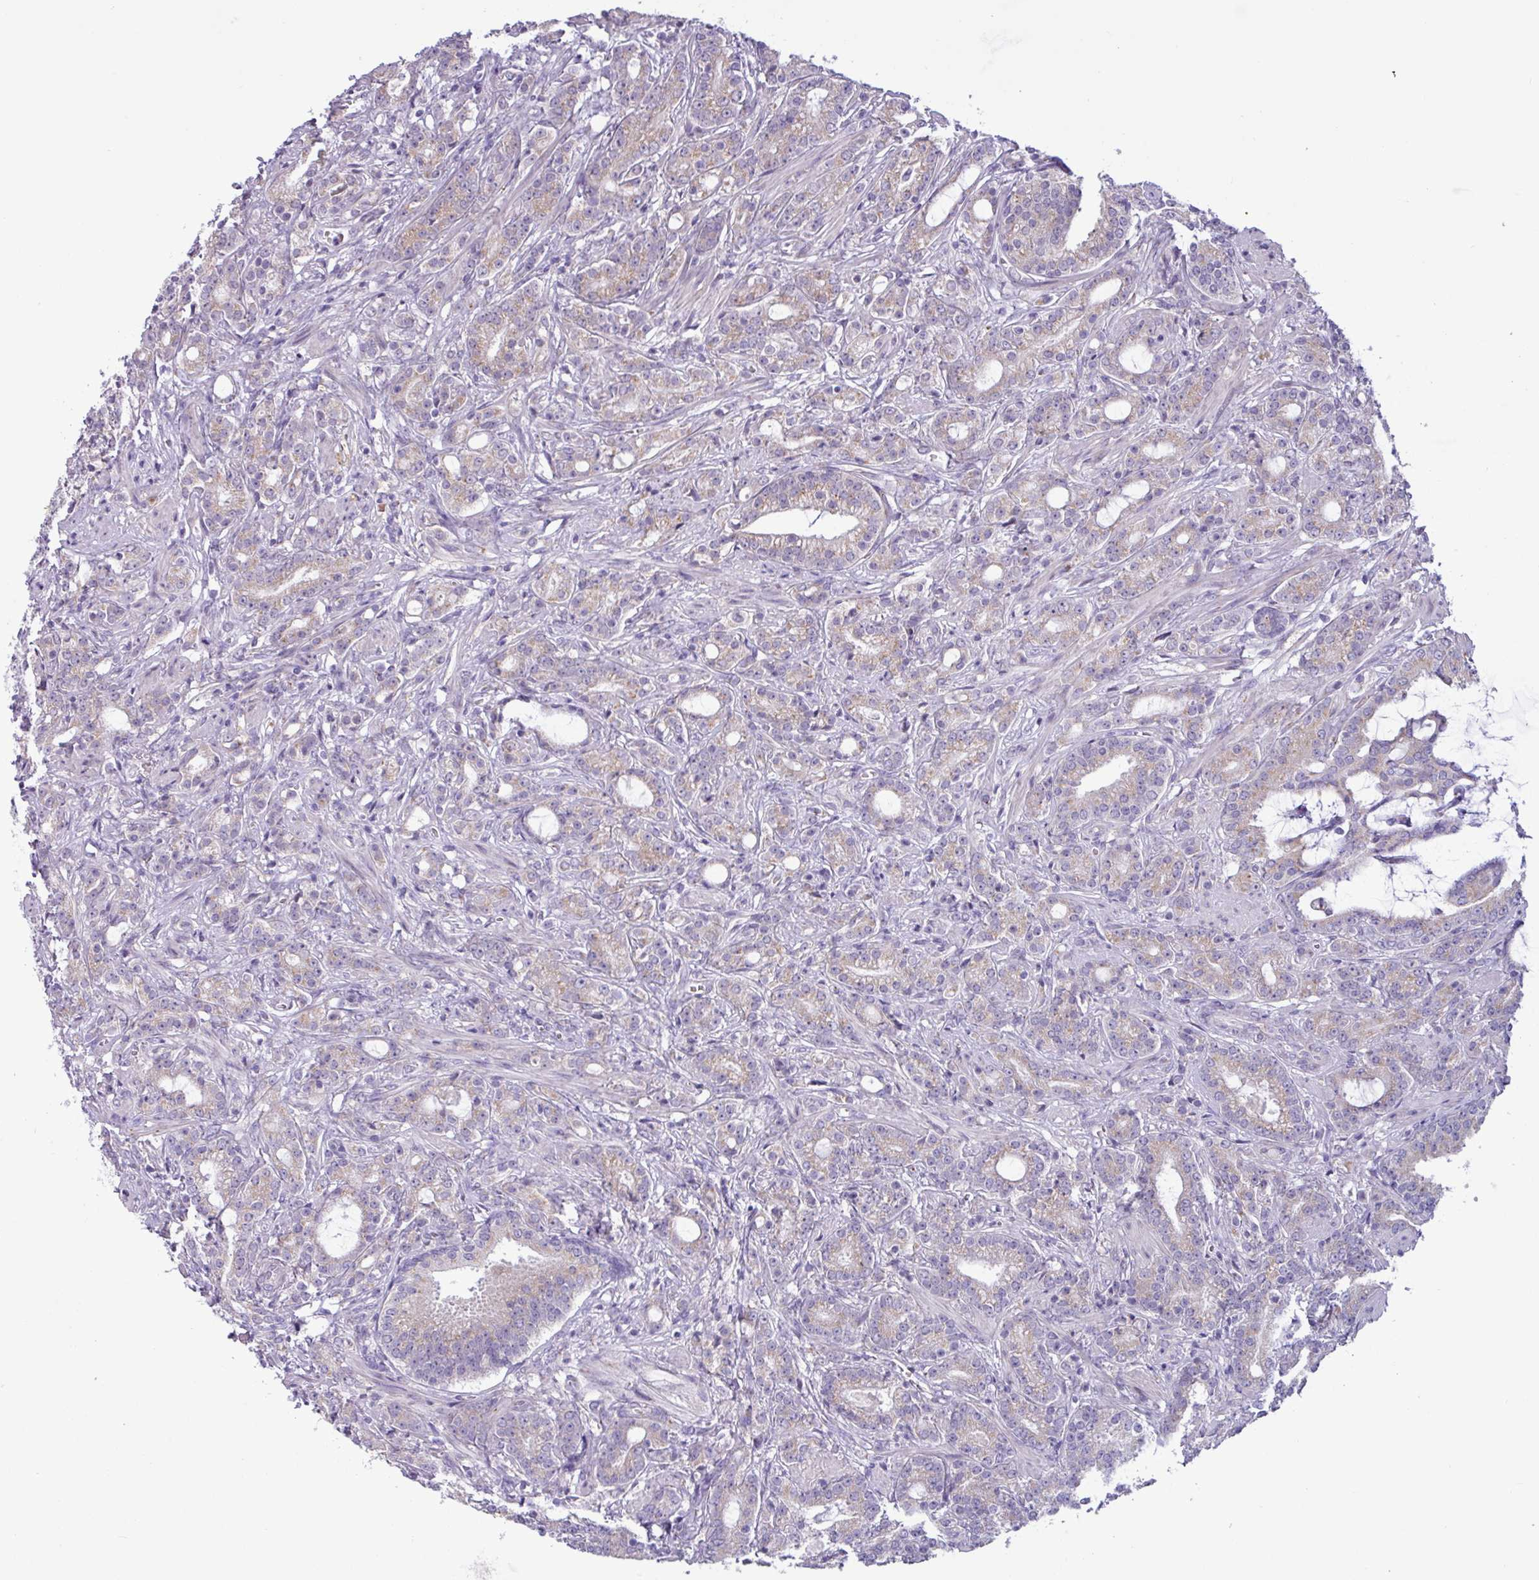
{"staining": {"intensity": "weak", "quantity": "<25%", "location": "cytoplasmic/membranous"}, "tissue": "prostate cancer", "cell_type": "Tumor cells", "image_type": "cancer", "snomed": [{"axis": "morphology", "description": "Adenocarcinoma, High grade"}, {"axis": "topography", "description": "Prostate and seminal vesicle, NOS"}], "caption": "This is a histopathology image of IHC staining of prostate adenocarcinoma (high-grade), which shows no positivity in tumor cells.", "gene": "STIMATE", "patient": {"sex": "male", "age": 67}}